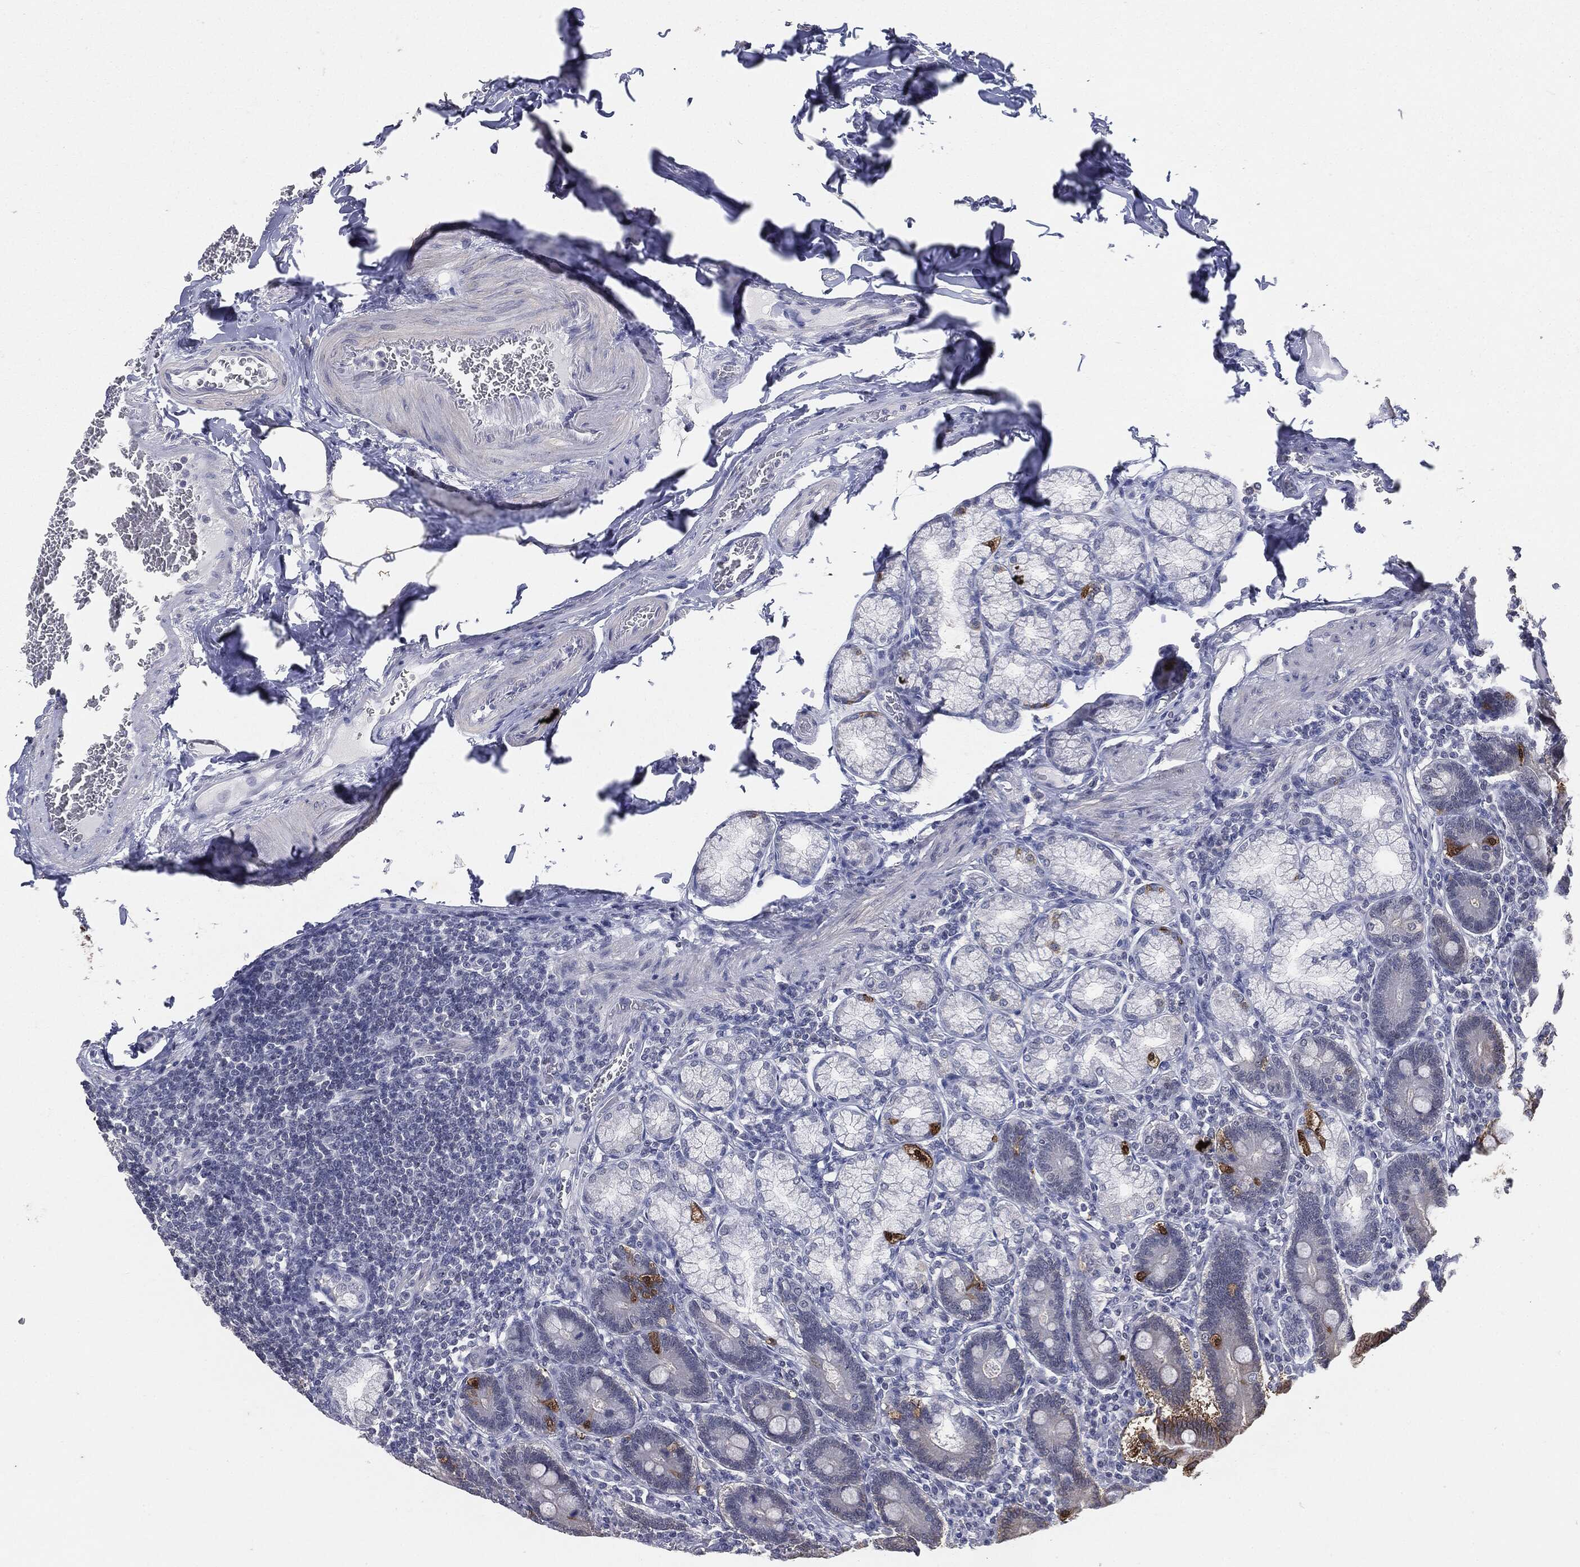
{"staining": {"intensity": "strong", "quantity": "<25%", "location": "cytoplasmic/membranous"}, "tissue": "duodenum", "cell_type": "Glandular cells", "image_type": "normal", "snomed": [{"axis": "morphology", "description": "Normal tissue, NOS"}, {"axis": "topography", "description": "Duodenum"}], "caption": "Immunohistochemistry of normal duodenum demonstrates medium levels of strong cytoplasmic/membranous positivity in about <25% of glandular cells. (Stains: DAB in brown, nuclei in blue, Microscopy: brightfield microscopy at high magnification).", "gene": "SLC2A2", "patient": {"sex": "female", "age": 62}}